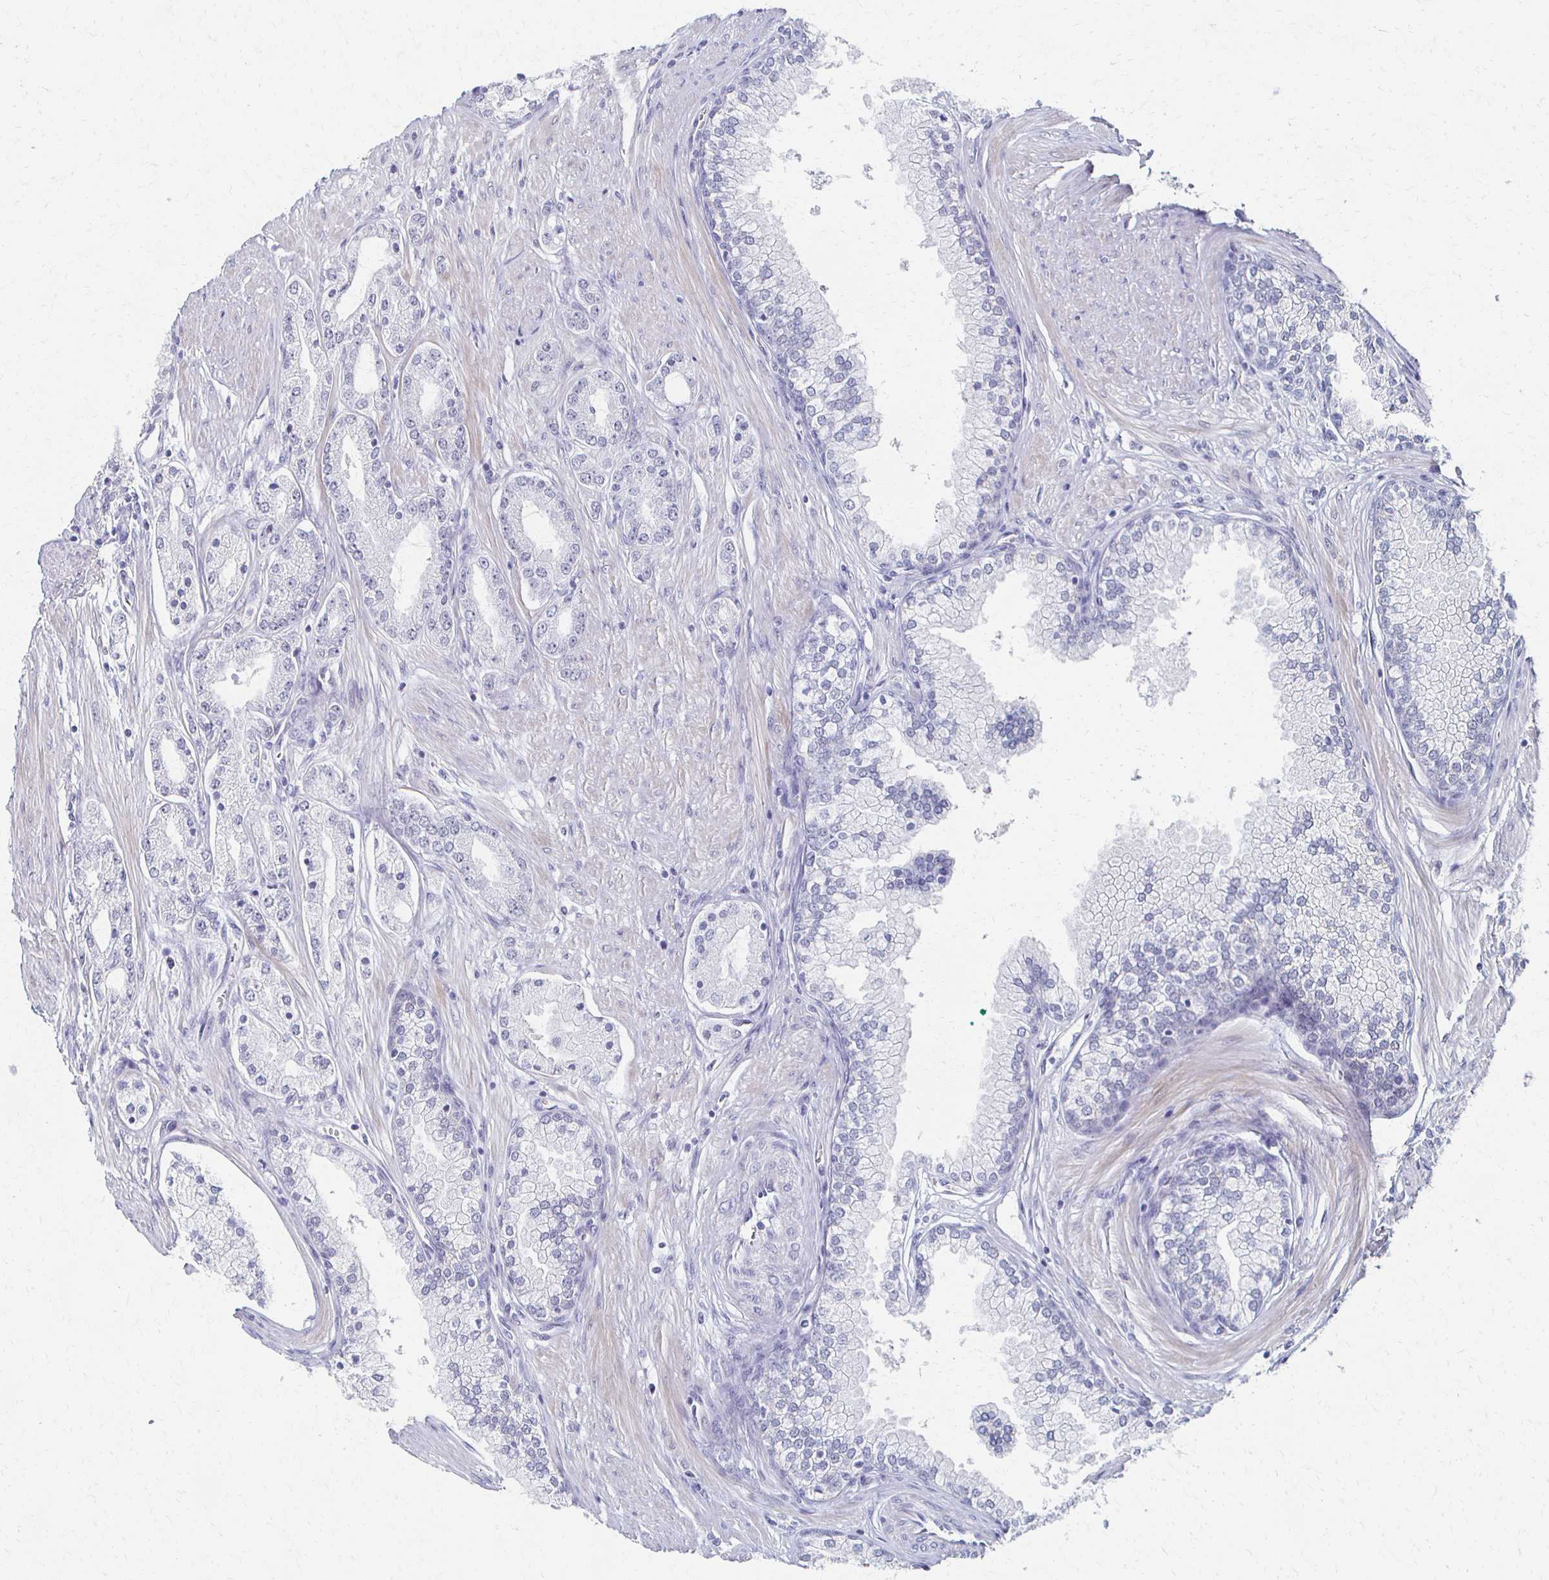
{"staining": {"intensity": "negative", "quantity": "none", "location": "none"}, "tissue": "prostate cancer", "cell_type": "Tumor cells", "image_type": "cancer", "snomed": [{"axis": "morphology", "description": "Adenocarcinoma, High grade"}, {"axis": "topography", "description": "Prostate"}], "caption": "This is a photomicrograph of immunohistochemistry staining of prostate cancer, which shows no expression in tumor cells.", "gene": "CXCR2", "patient": {"sex": "male", "age": 66}}